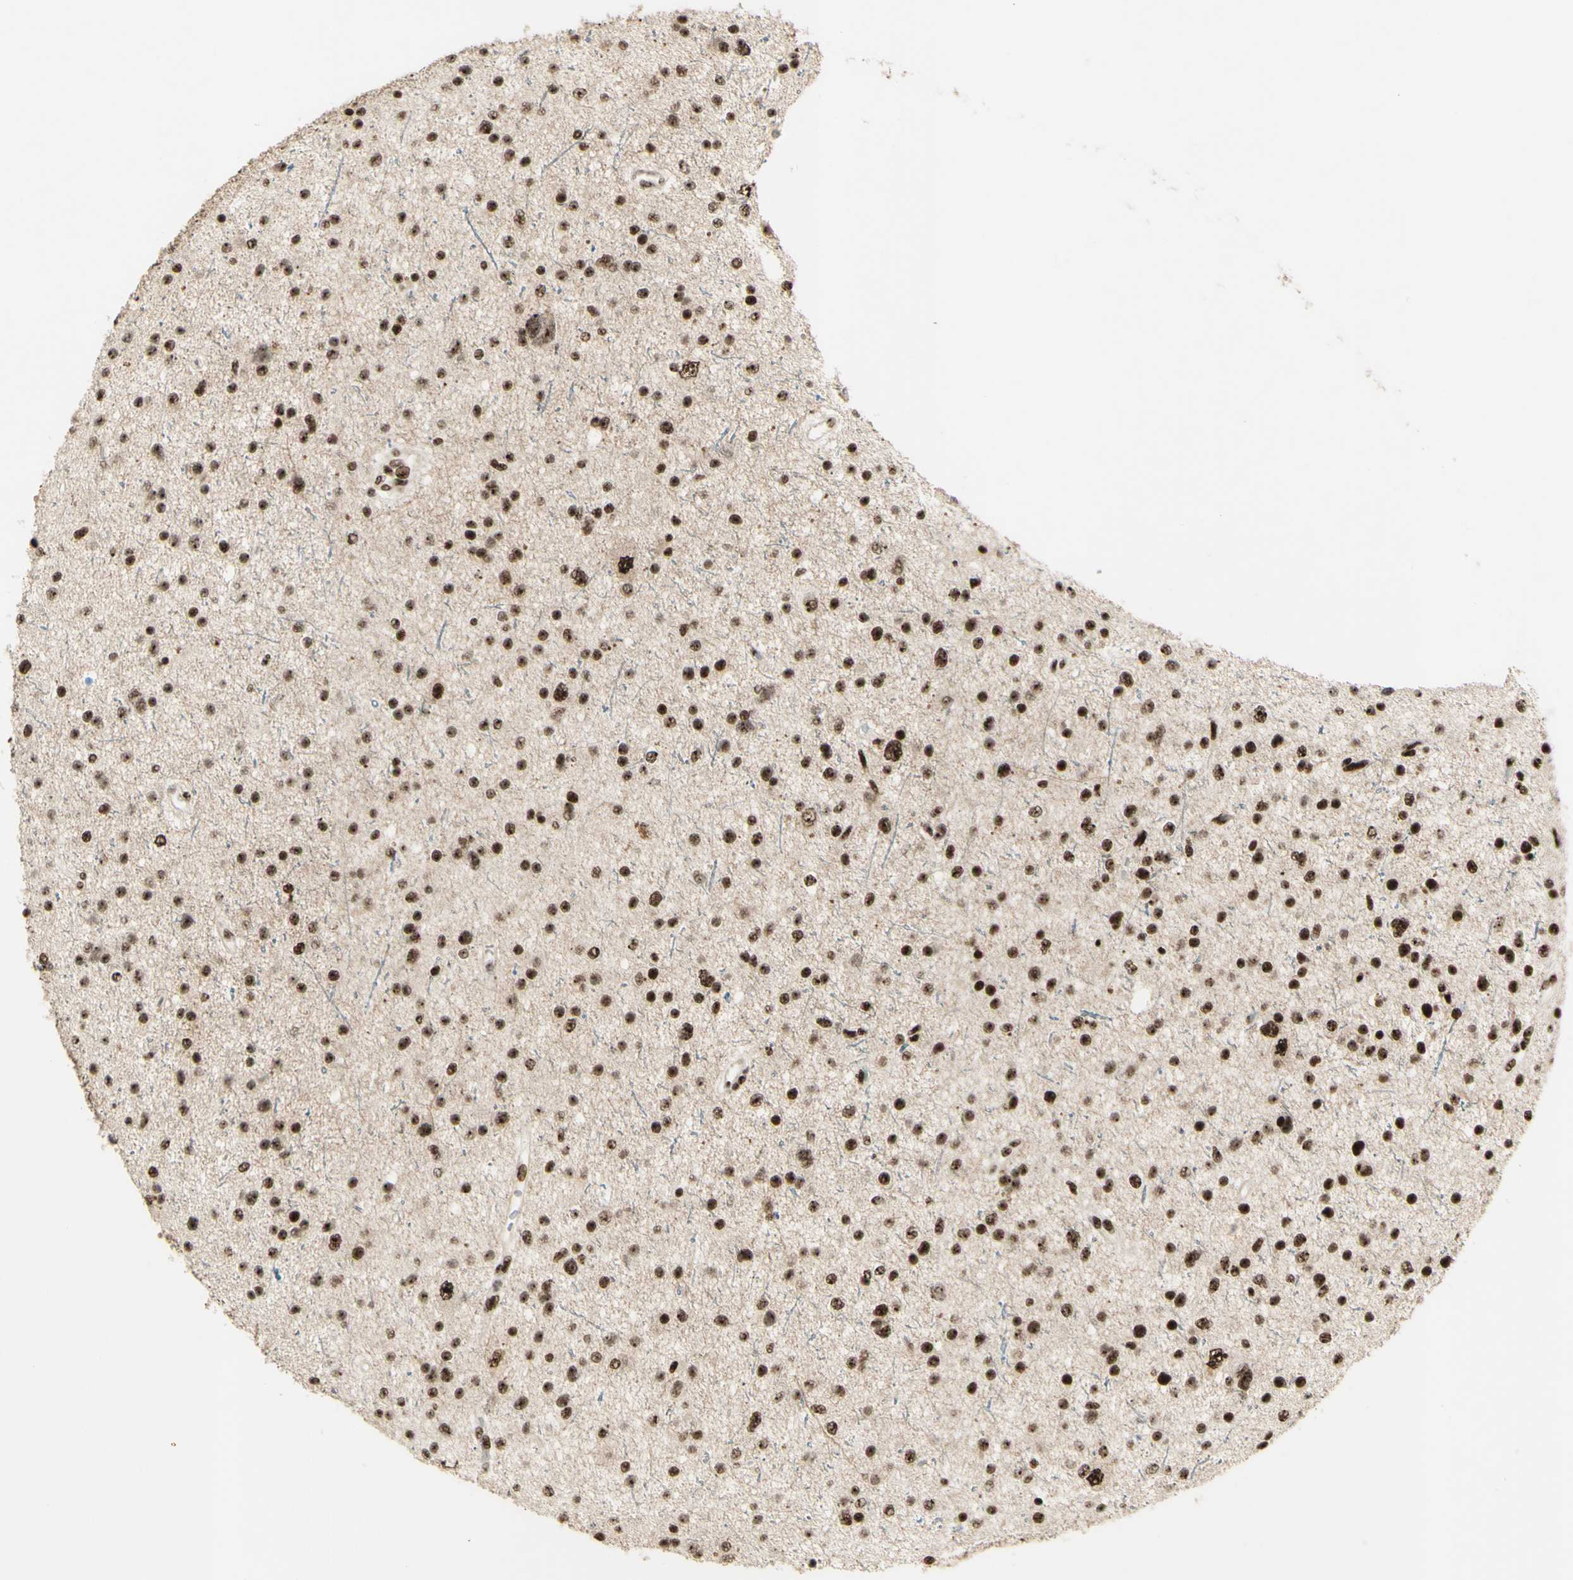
{"staining": {"intensity": "strong", "quantity": ">75%", "location": "nuclear"}, "tissue": "glioma", "cell_type": "Tumor cells", "image_type": "cancer", "snomed": [{"axis": "morphology", "description": "Glioma, malignant, Low grade"}, {"axis": "topography", "description": "Brain"}], "caption": "Protein expression analysis of glioma shows strong nuclear staining in about >75% of tumor cells.", "gene": "DHX9", "patient": {"sex": "female", "age": 37}}